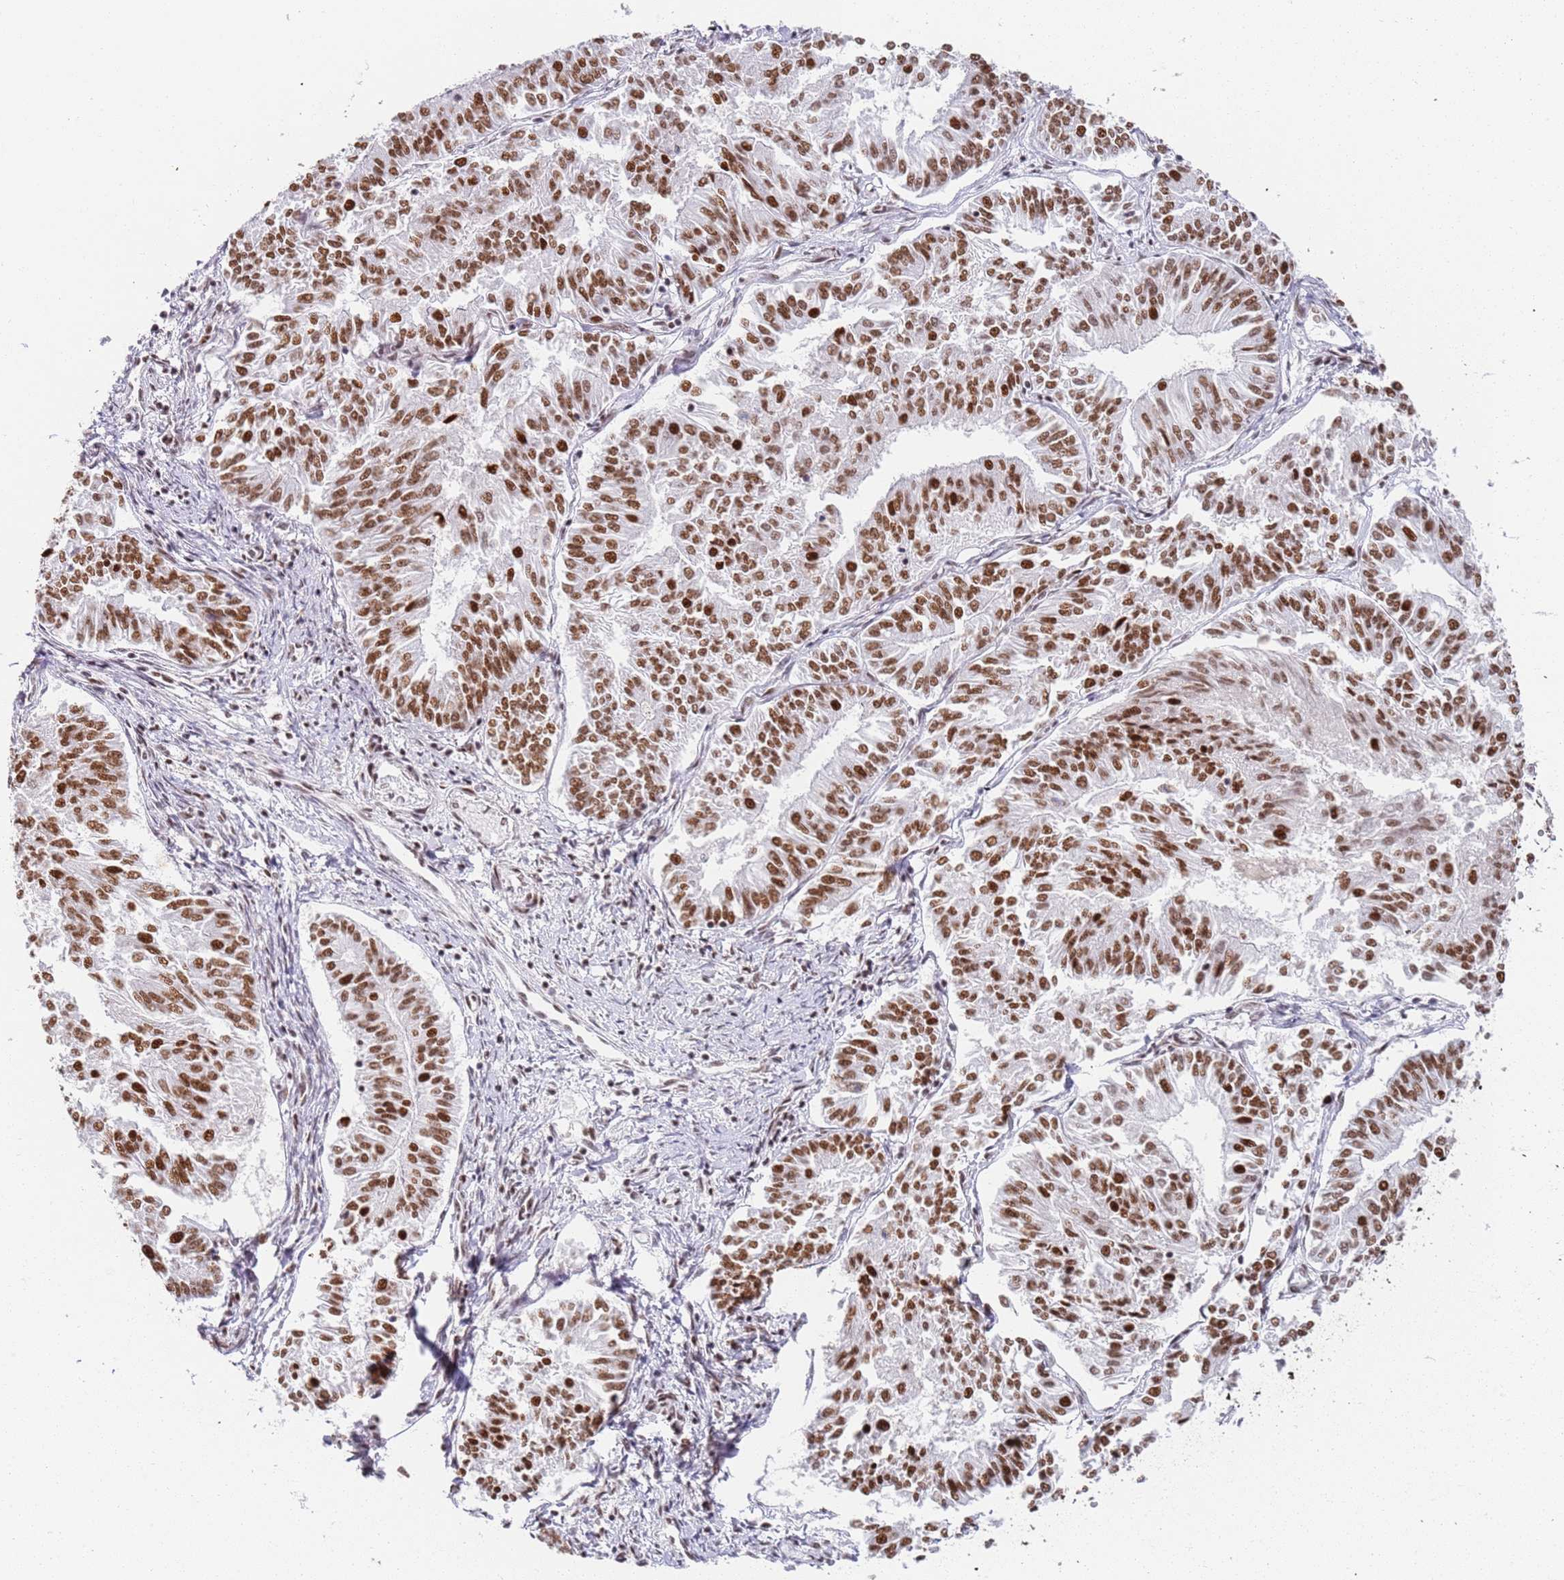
{"staining": {"intensity": "moderate", "quantity": ">75%", "location": "nuclear"}, "tissue": "endometrial cancer", "cell_type": "Tumor cells", "image_type": "cancer", "snomed": [{"axis": "morphology", "description": "Adenocarcinoma, NOS"}, {"axis": "topography", "description": "Endometrium"}], "caption": "High-magnification brightfield microscopy of endometrial adenocarcinoma stained with DAB (3,3'-diaminobenzidine) (brown) and counterstained with hematoxylin (blue). tumor cells exhibit moderate nuclear expression is appreciated in about>75% of cells.", "gene": "AKAP8L", "patient": {"sex": "female", "age": 58}}